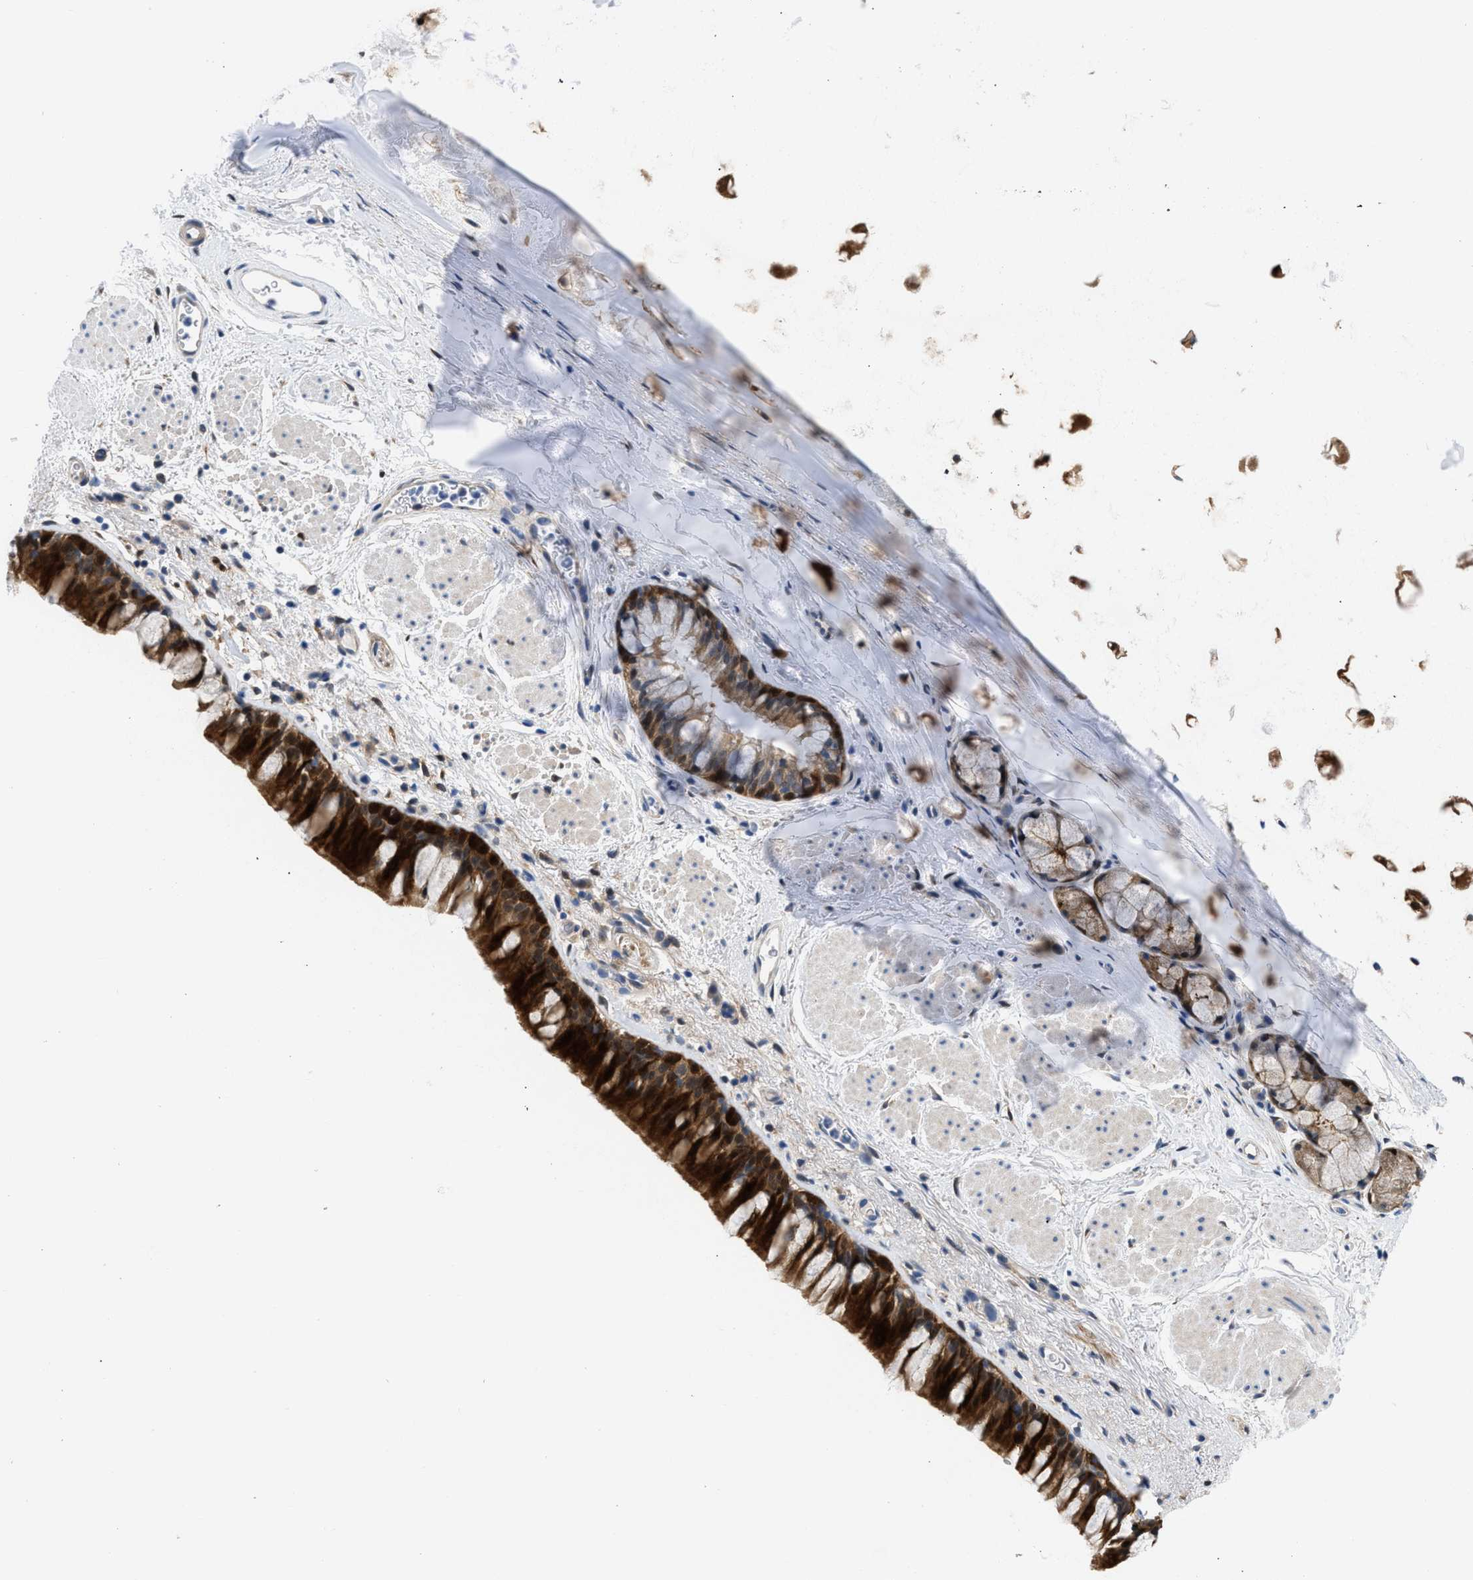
{"staining": {"intensity": "strong", "quantity": ">75%", "location": "cytoplasmic/membranous,nuclear"}, "tissue": "bronchus", "cell_type": "Respiratory epithelial cells", "image_type": "normal", "snomed": [{"axis": "morphology", "description": "Normal tissue, NOS"}, {"axis": "topography", "description": "Cartilage tissue"}, {"axis": "topography", "description": "Bronchus"}], "caption": "Protein expression analysis of normal bronchus reveals strong cytoplasmic/membranous,nuclear expression in about >75% of respiratory epithelial cells.", "gene": "CBR1", "patient": {"sex": "female", "age": 53}}